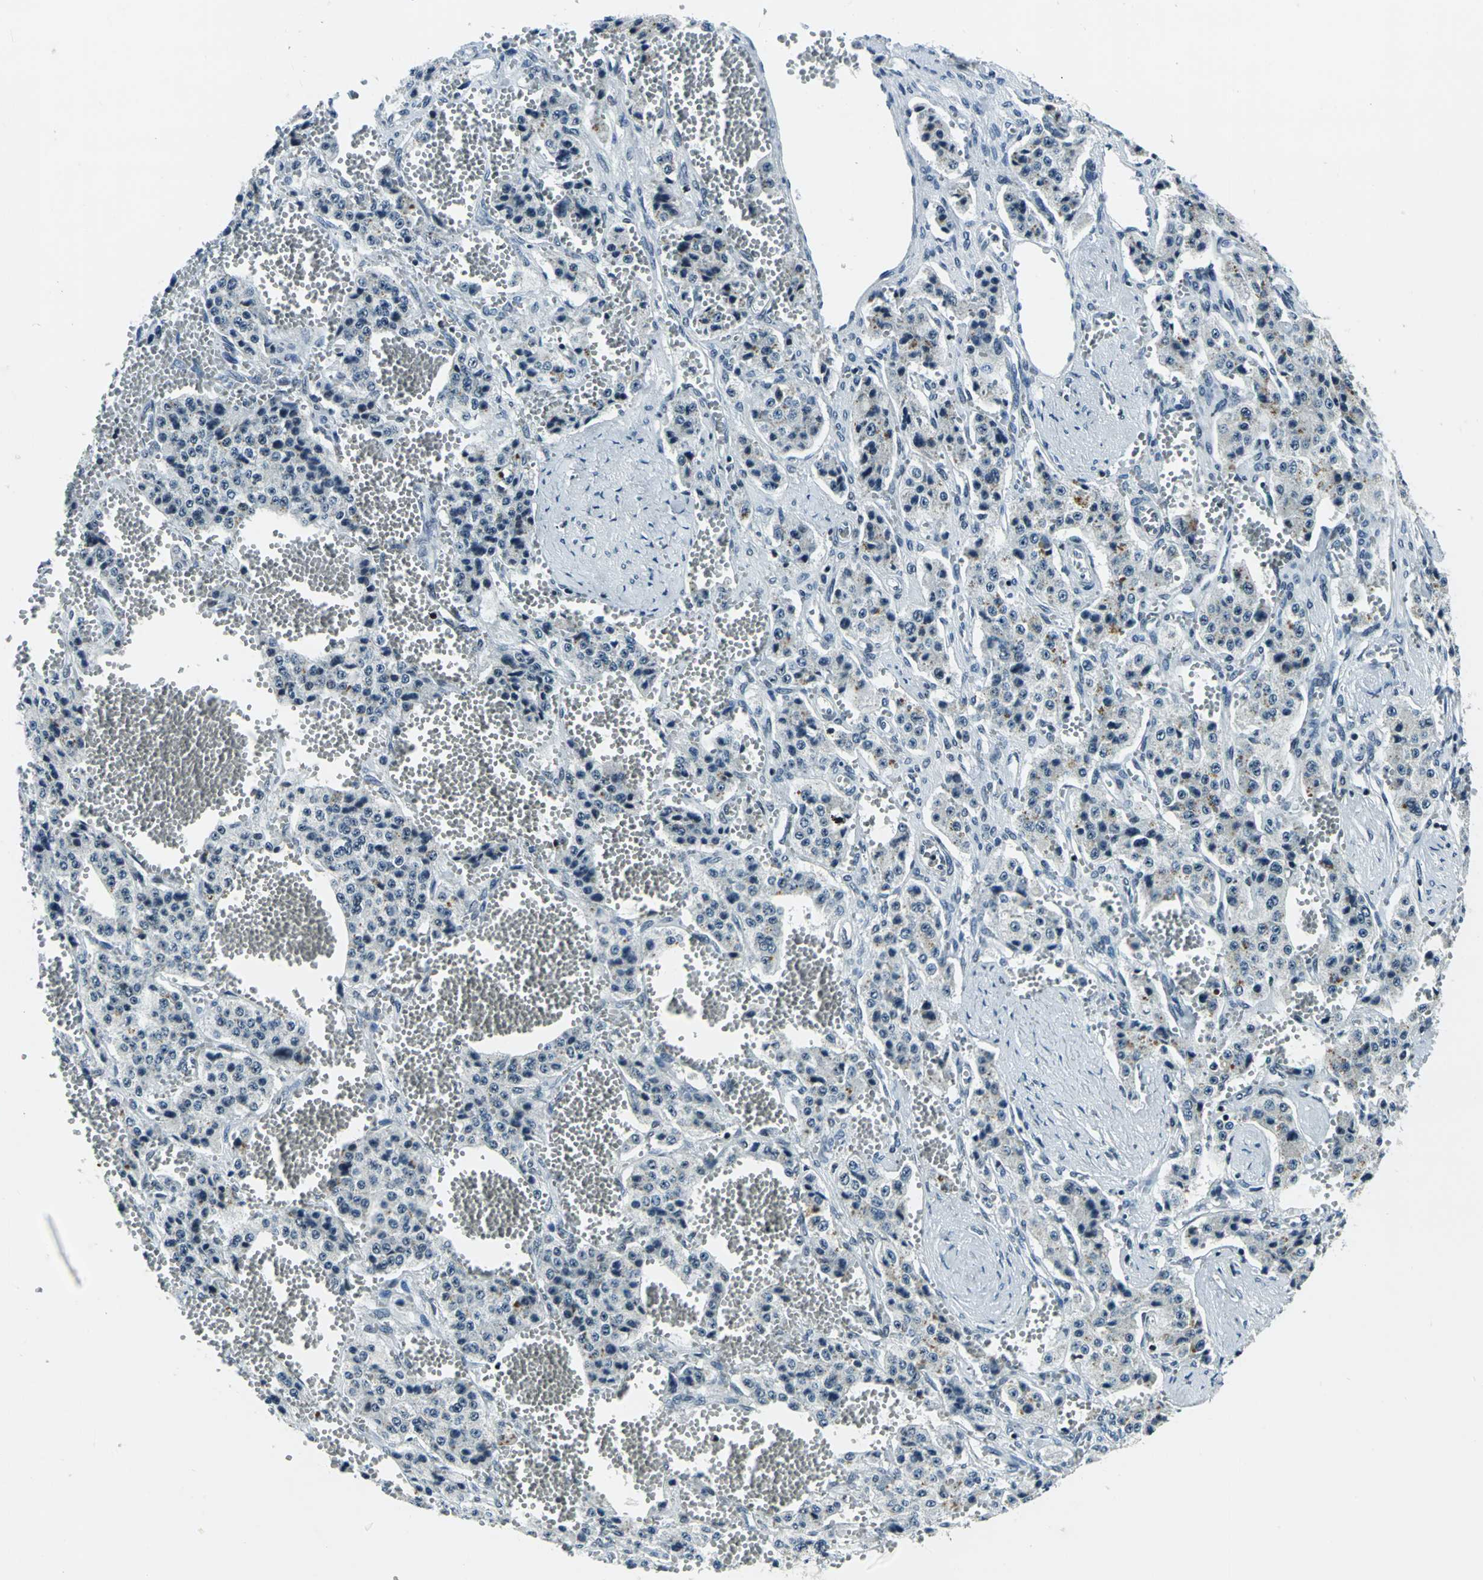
{"staining": {"intensity": "negative", "quantity": "none", "location": "none"}, "tissue": "carcinoid", "cell_type": "Tumor cells", "image_type": "cancer", "snomed": [{"axis": "morphology", "description": "Carcinoid, malignant, NOS"}, {"axis": "topography", "description": "Small intestine"}], "caption": "There is no significant expression in tumor cells of malignant carcinoid.", "gene": "UBTF", "patient": {"sex": "male", "age": 52}}